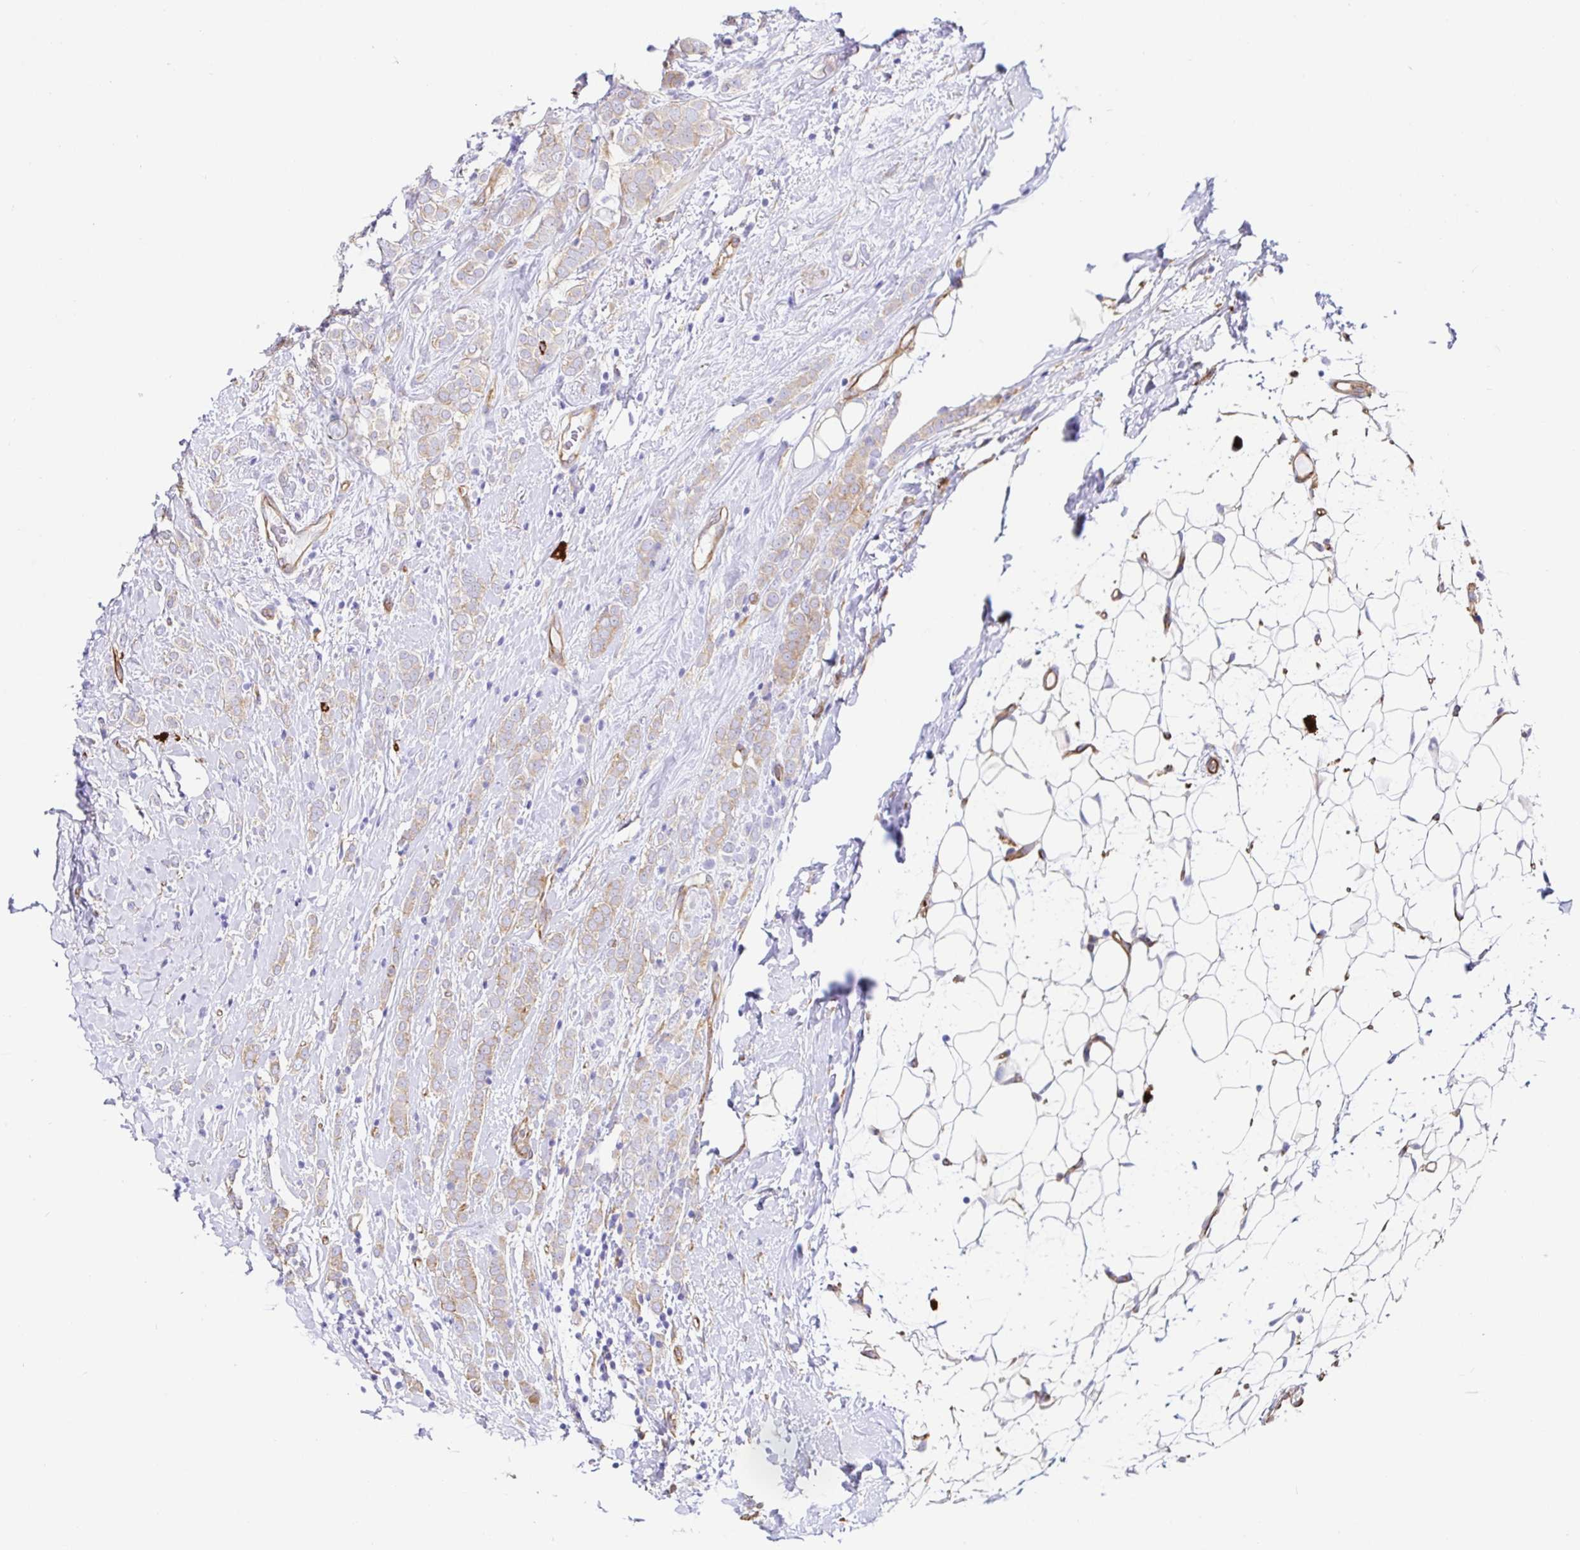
{"staining": {"intensity": "weak", "quantity": "25%-75%", "location": "cytoplasmic/membranous"}, "tissue": "breast cancer", "cell_type": "Tumor cells", "image_type": "cancer", "snomed": [{"axis": "morphology", "description": "Lobular carcinoma"}, {"axis": "topography", "description": "Breast"}], "caption": "This photomicrograph shows IHC staining of lobular carcinoma (breast), with low weak cytoplasmic/membranous positivity in about 25%-75% of tumor cells.", "gene": "DOCK1", "patient": {"sex": "female", "age": 49}}